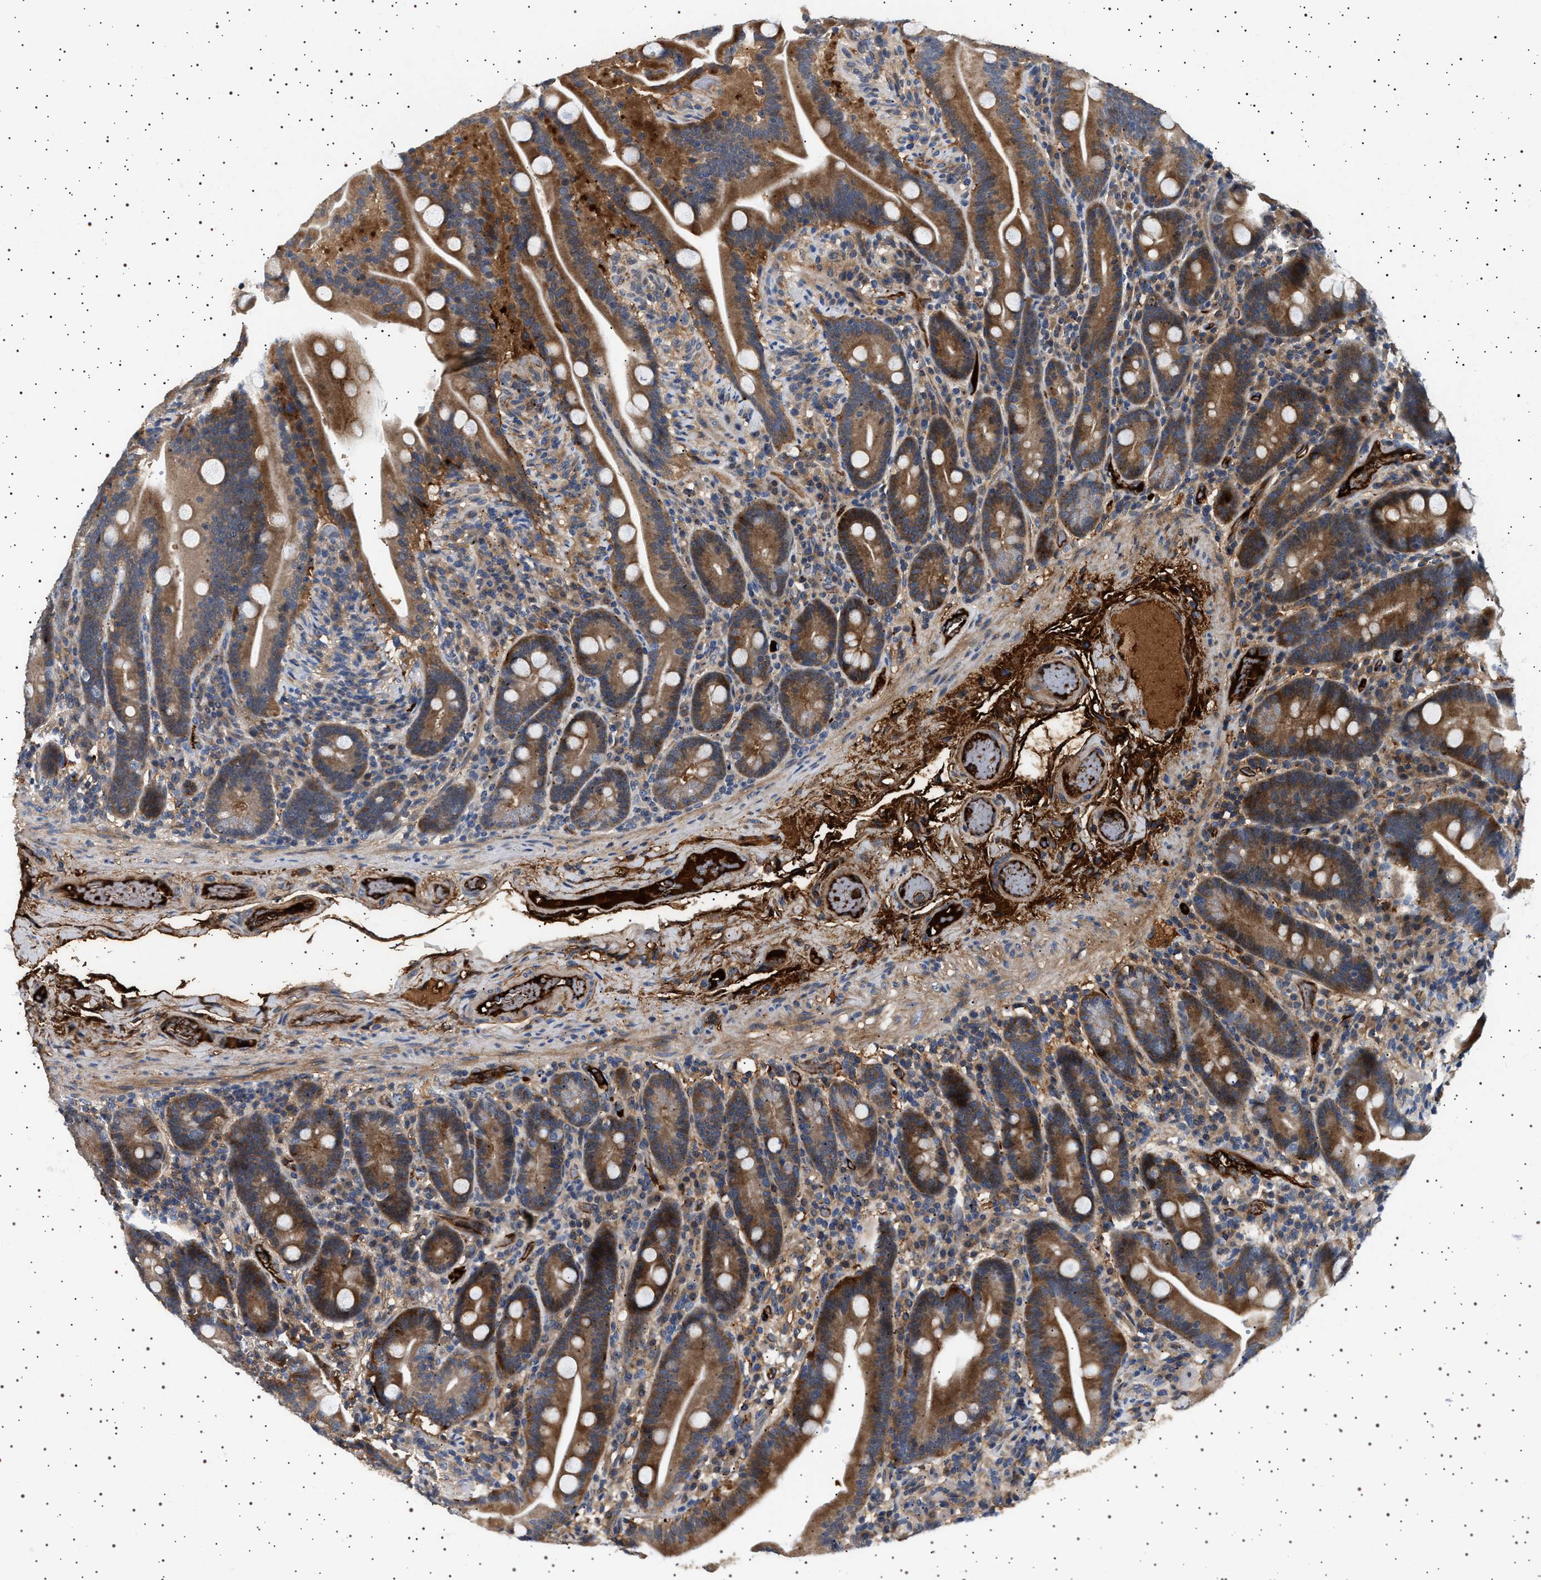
{"staining": {"intensity": "strong", "quantity": ">75%", "location": "cytoplasmic/membranous"}, "tissue": "duodenum", "cell_type": "Glandular cells", "image_type": "normal", "snomed": [{"axis": "morphology", "description": "Normal tissue, NOS"}, {"axis": "topography", "description": "Duodenum"}], "caption": "Immunohistochemistry micrograph of normal duodenum: human duodenum stained using immunohistochemistry (IHC) shows high levels of strong protein expression localized specifically in the cytoplasmic/membranous of glandular cells, appearing as a cytoplasmic/membranous brown color.", "gene": "FICD", "patient": {"sex": "male", "age": 54}}